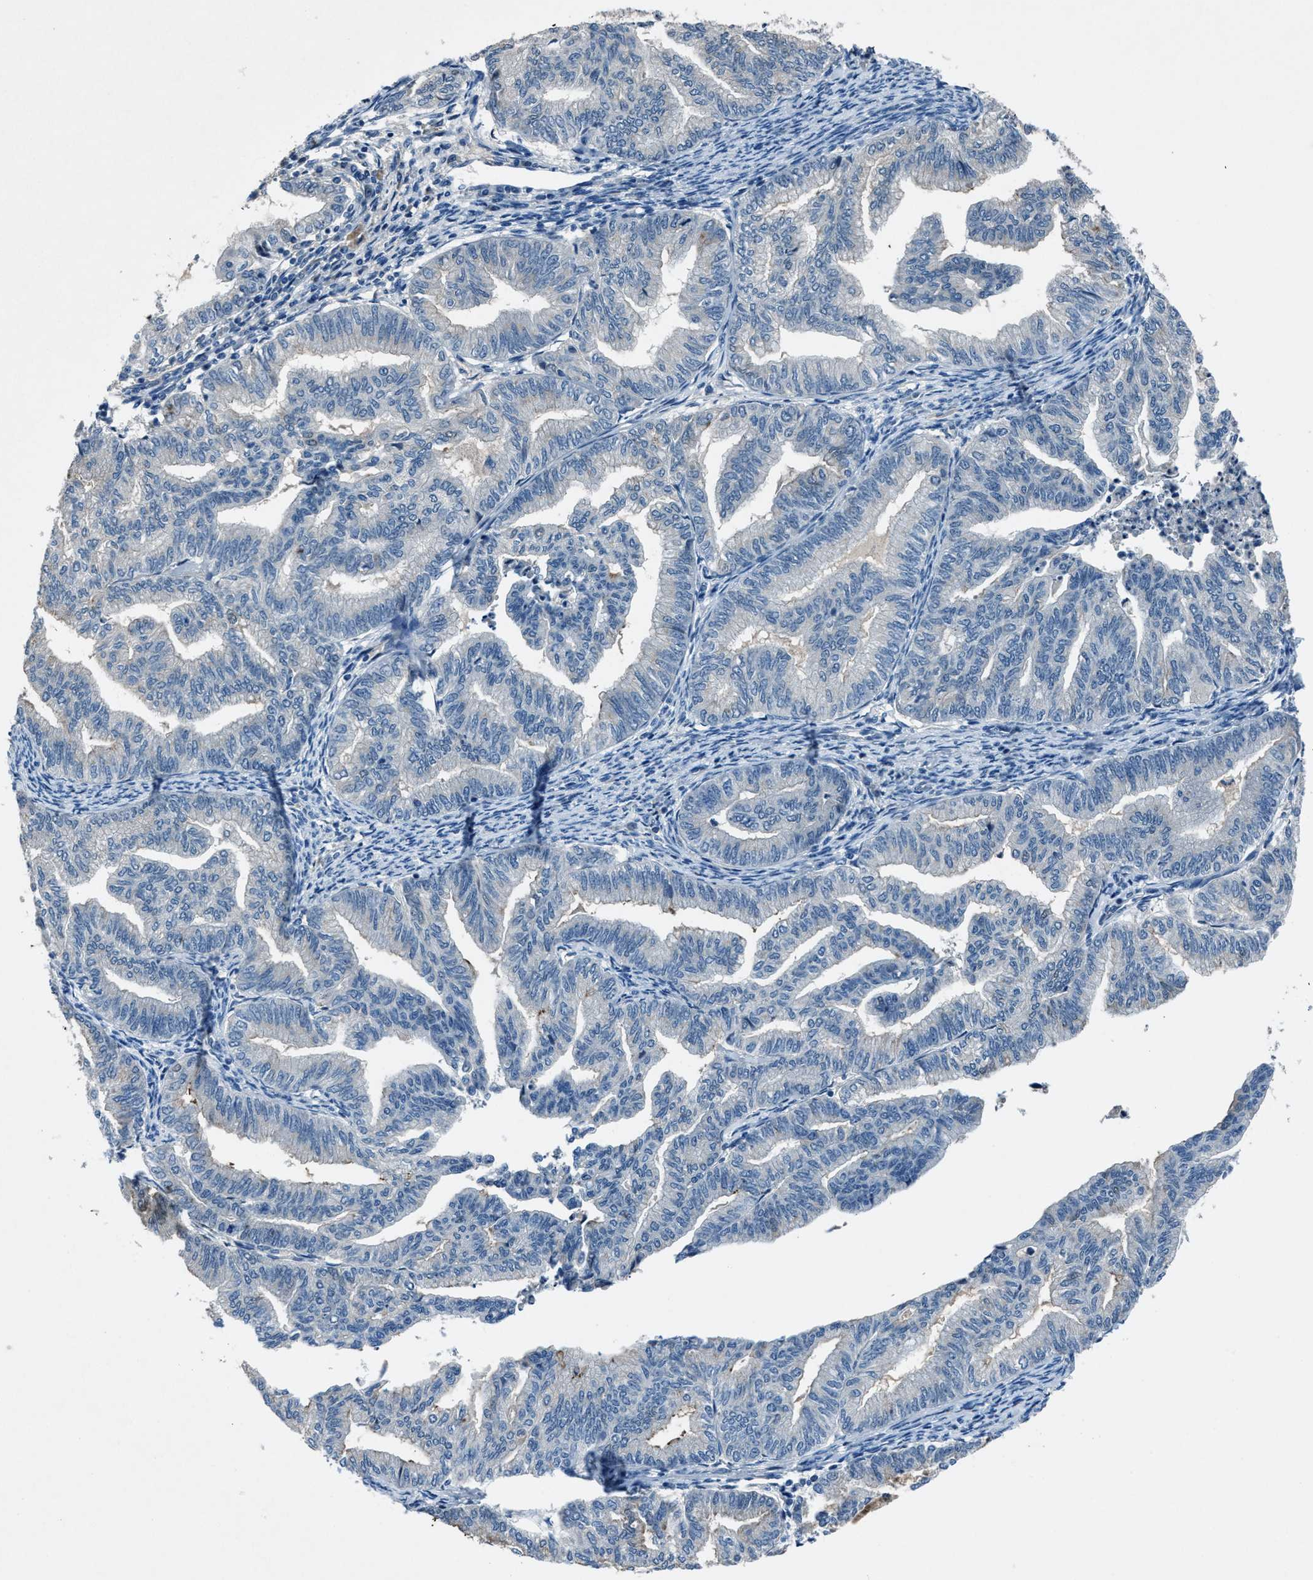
{"staining": {"intensity": "negative", "quantity": "none", "location": "none"}, "tissue": "endometrial cancer", "cell_type": "Tumor cells", "image_type": "cancer", "snomed": [{"axis": "morphology", "description": "Adenocarcinoma, NOS"}, {"axis": "topography", "description": "Endometrium"}], "caption": "The IHC image has no significant positivity in tumor cells of adenocarcinoma (endometrial) tissue.", "gene": "DUSP19", "patient": {"sex": "female", "age": 79}}